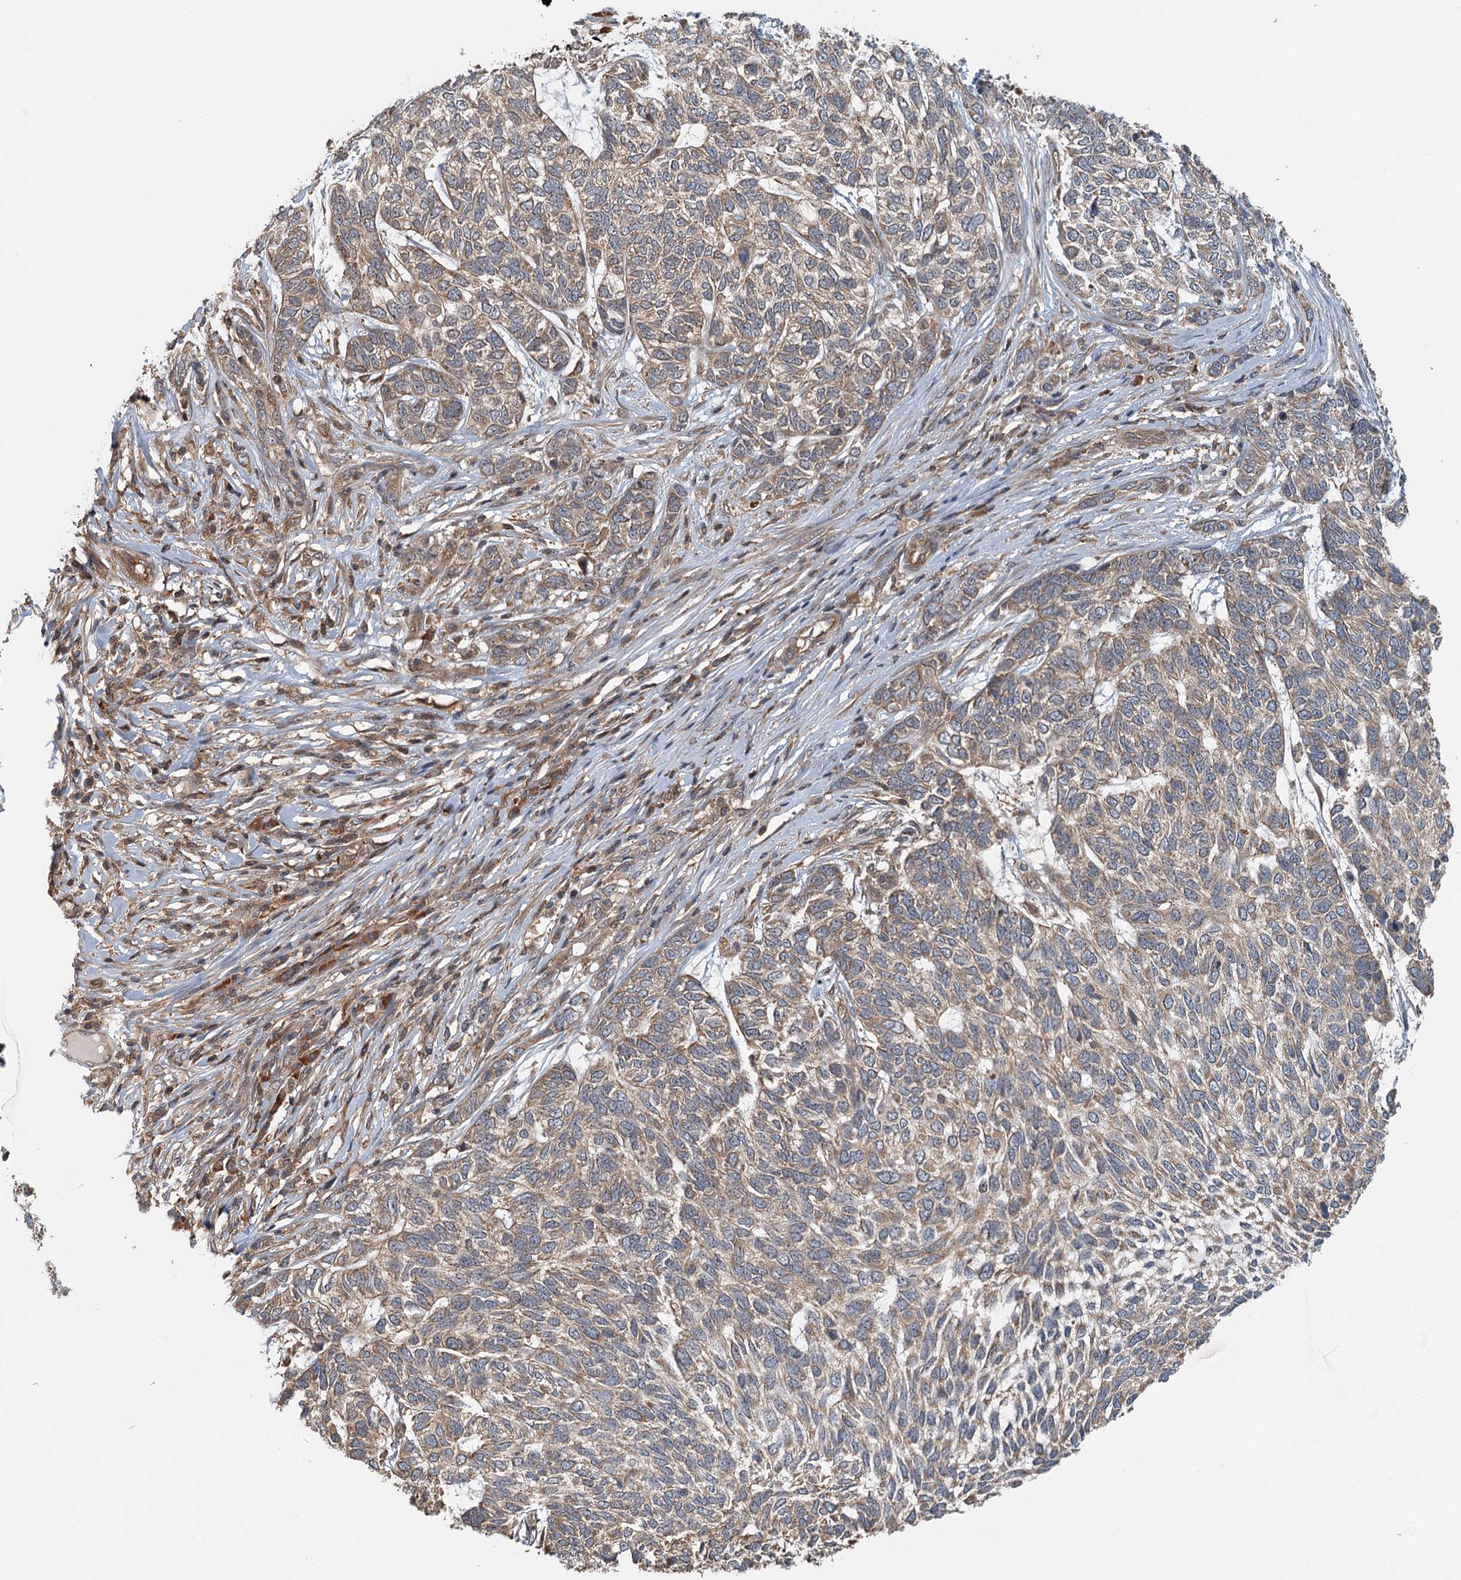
{"staining": {"intensity": "weak", "quantity": ">75%", "location": "cytoplasmic/membranous"}, "tissue": "skin cancer", "cell_type": "Tumor cells", "image_type": "cancer", "snomed": [{"axis": "morphology", "description": "Basal cell carcinoma"}, {"axis": "topography", "description": "Skin"}], "caption": "A brown stain shows weak cytoplasmic/membranous positivity of a protein in human basal cell carcinoma (skin) tumor cells.", "gene": "ZNF527", "patient": {"sex": "female", "age": 65}}